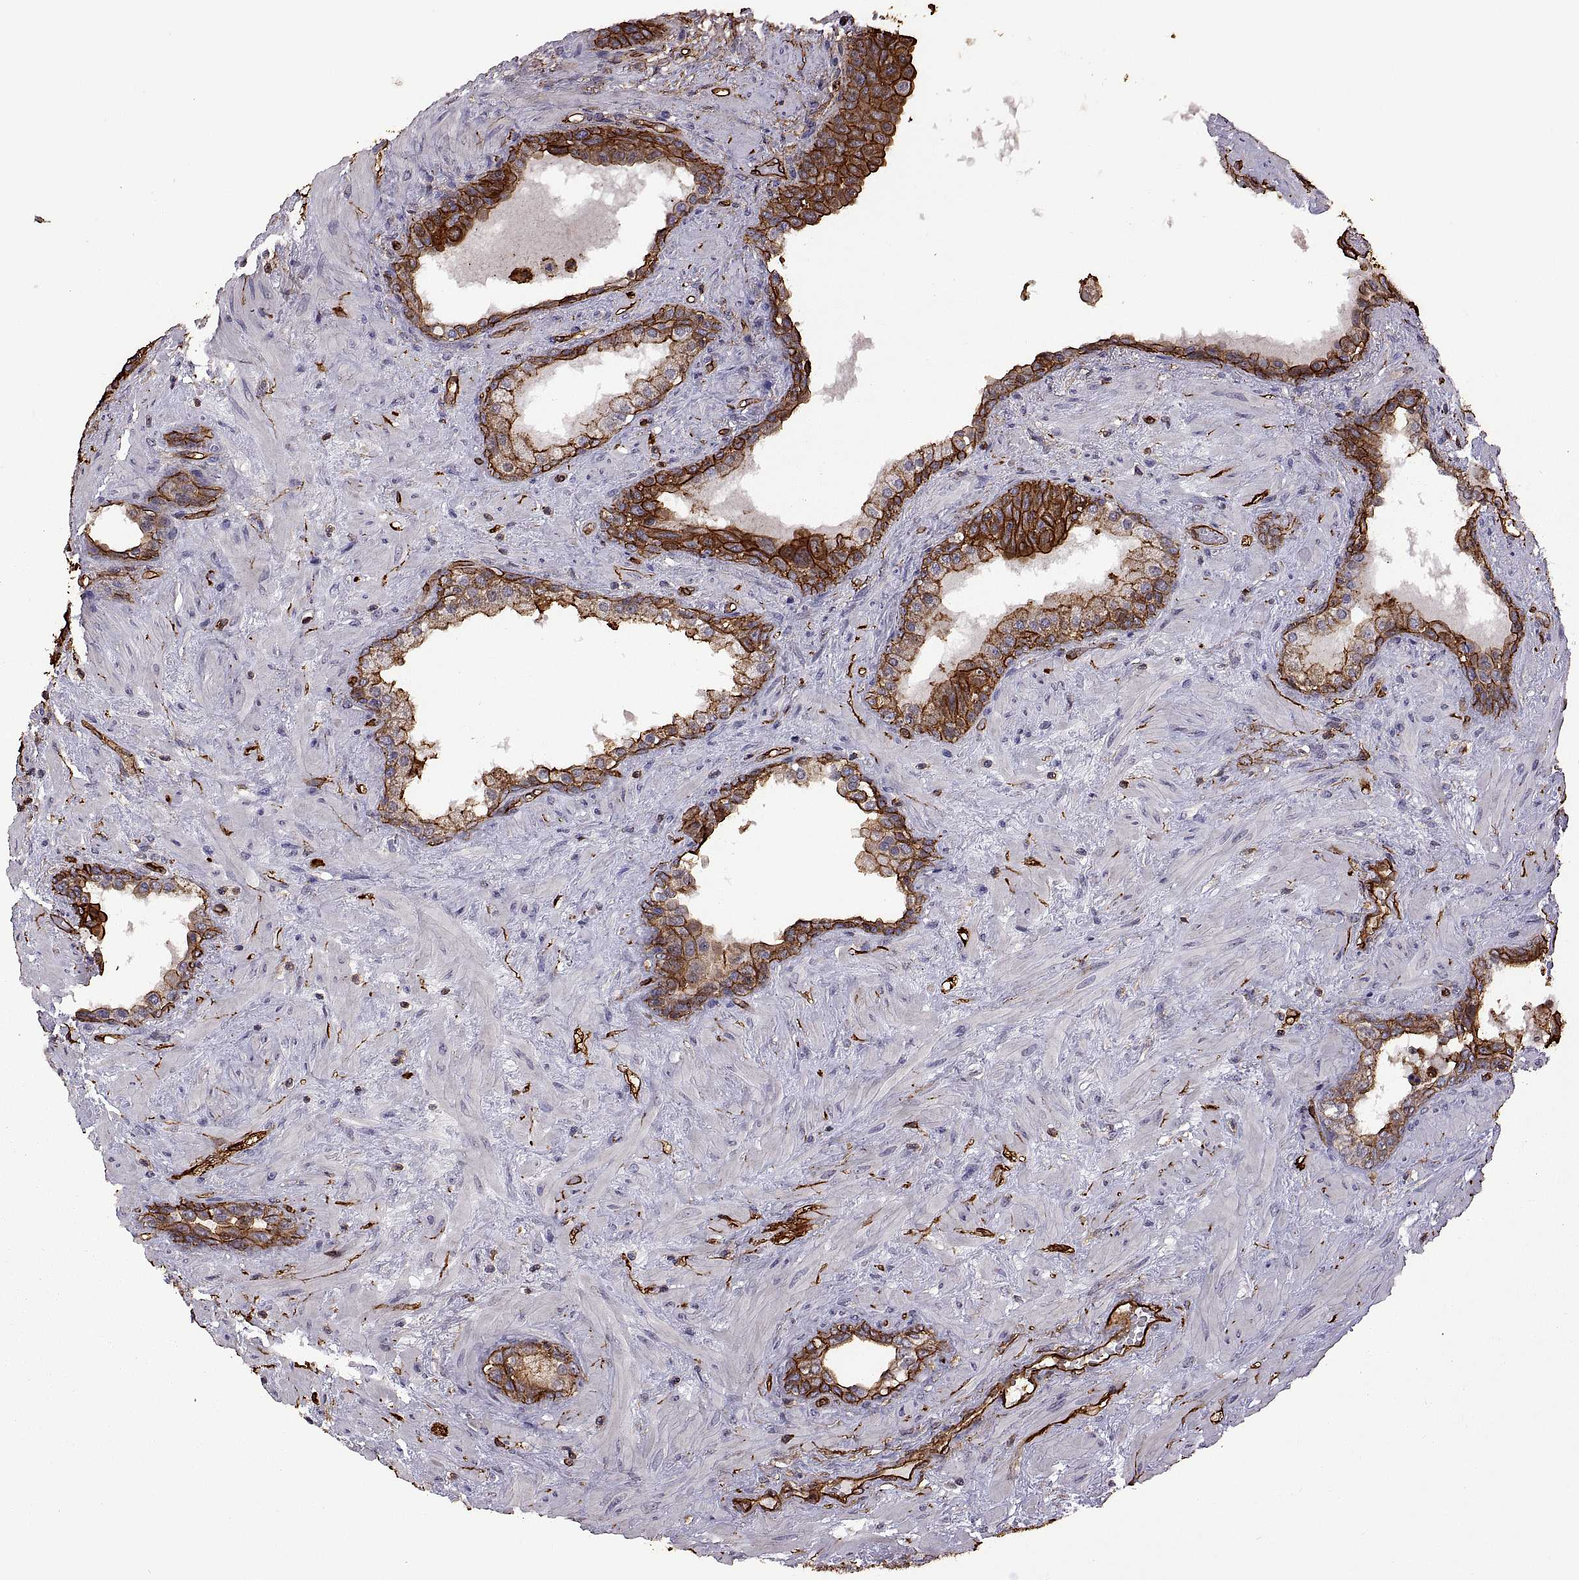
{"staining": {"intensity": "strong", "quantity": ">75%", "location": "cytoplasmic/membranous"}, "tissue": "prostate", "cell_type": "Glandular cells", "image_type": "normal", "snomed": [{"axis": "morphology", "description": "Normal tissue, NOS"}, {"axis": "topography", "description": "Prostate"}], "caption": "A high-resolution image shows IHC staining of normal prostate, which shows strong cytoplasmic/membranous expression in about >75% of glandular cells. Using DAB (brown) and hematoxylin (blue) stains, captured at high magnification using brightfield microscopy.", "gene": "S100A10", "patient": {"sex": "male", "age": 63}}